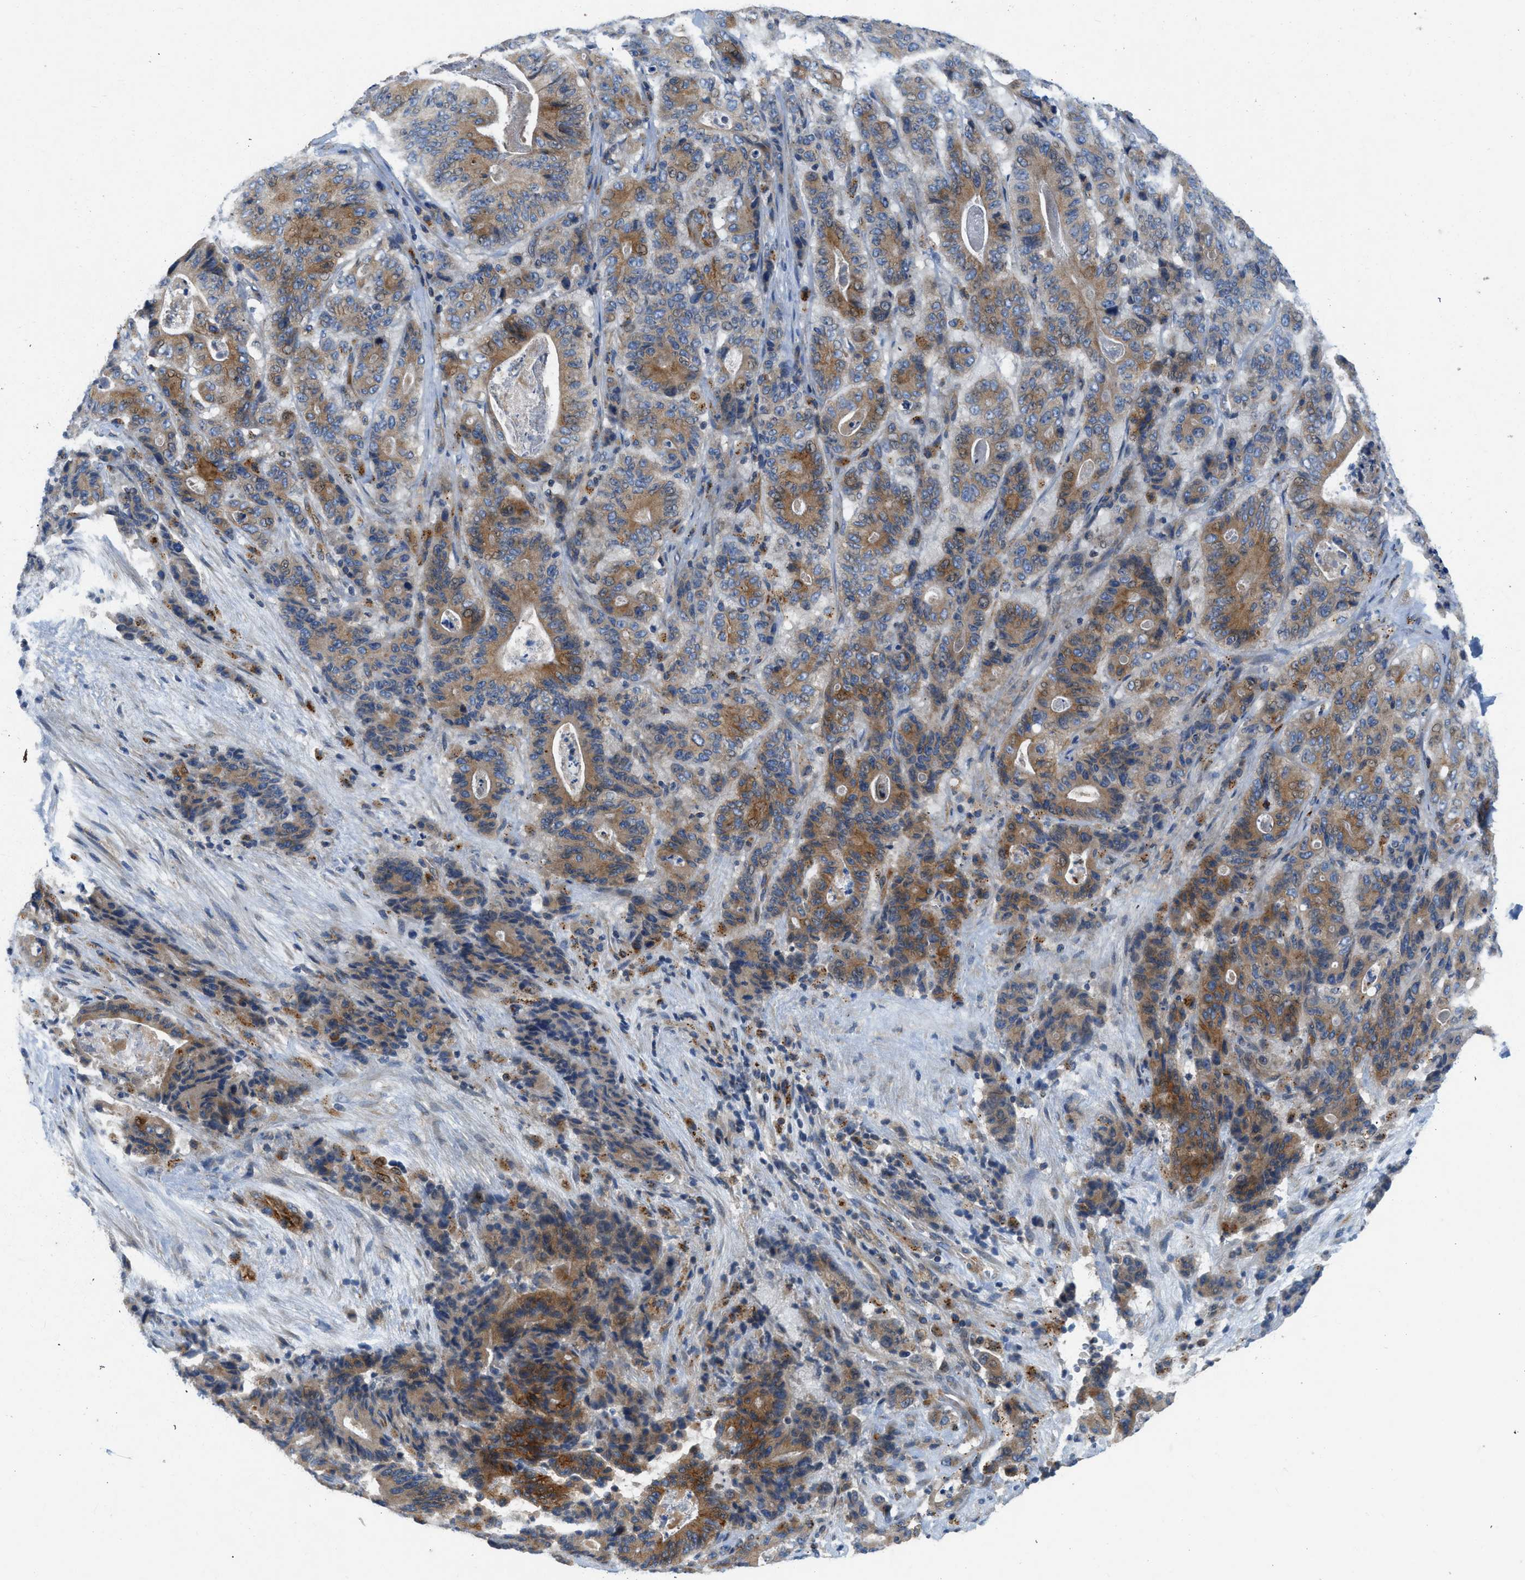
{"staining": {"intensity": "moderate", "quantity": "25%-75%", "location": "cytoplasmic/membranous"}, "tissue": "stomach cancer", "cell_type": "Tumor cells", "image_type": "cancer", "snomed": [{"axis": "morphology", "description": "Adenocarcinoma, NOS"}, {"axis": "topography", "description": "Stomach"}], "caption": "A photomicrograph of stomach adenocarcinoma stained for a protein shows moderate cytoplasmic/membranous brown staining in tumor cells. (Stains: DAB (3,3'-diaminobenzidine) in brown, nuclei in blue, Microscopy: brightfield microscopy at high magnification).", "gene": "TMEM248", "patient": {"sex": "female", "age": 73}}